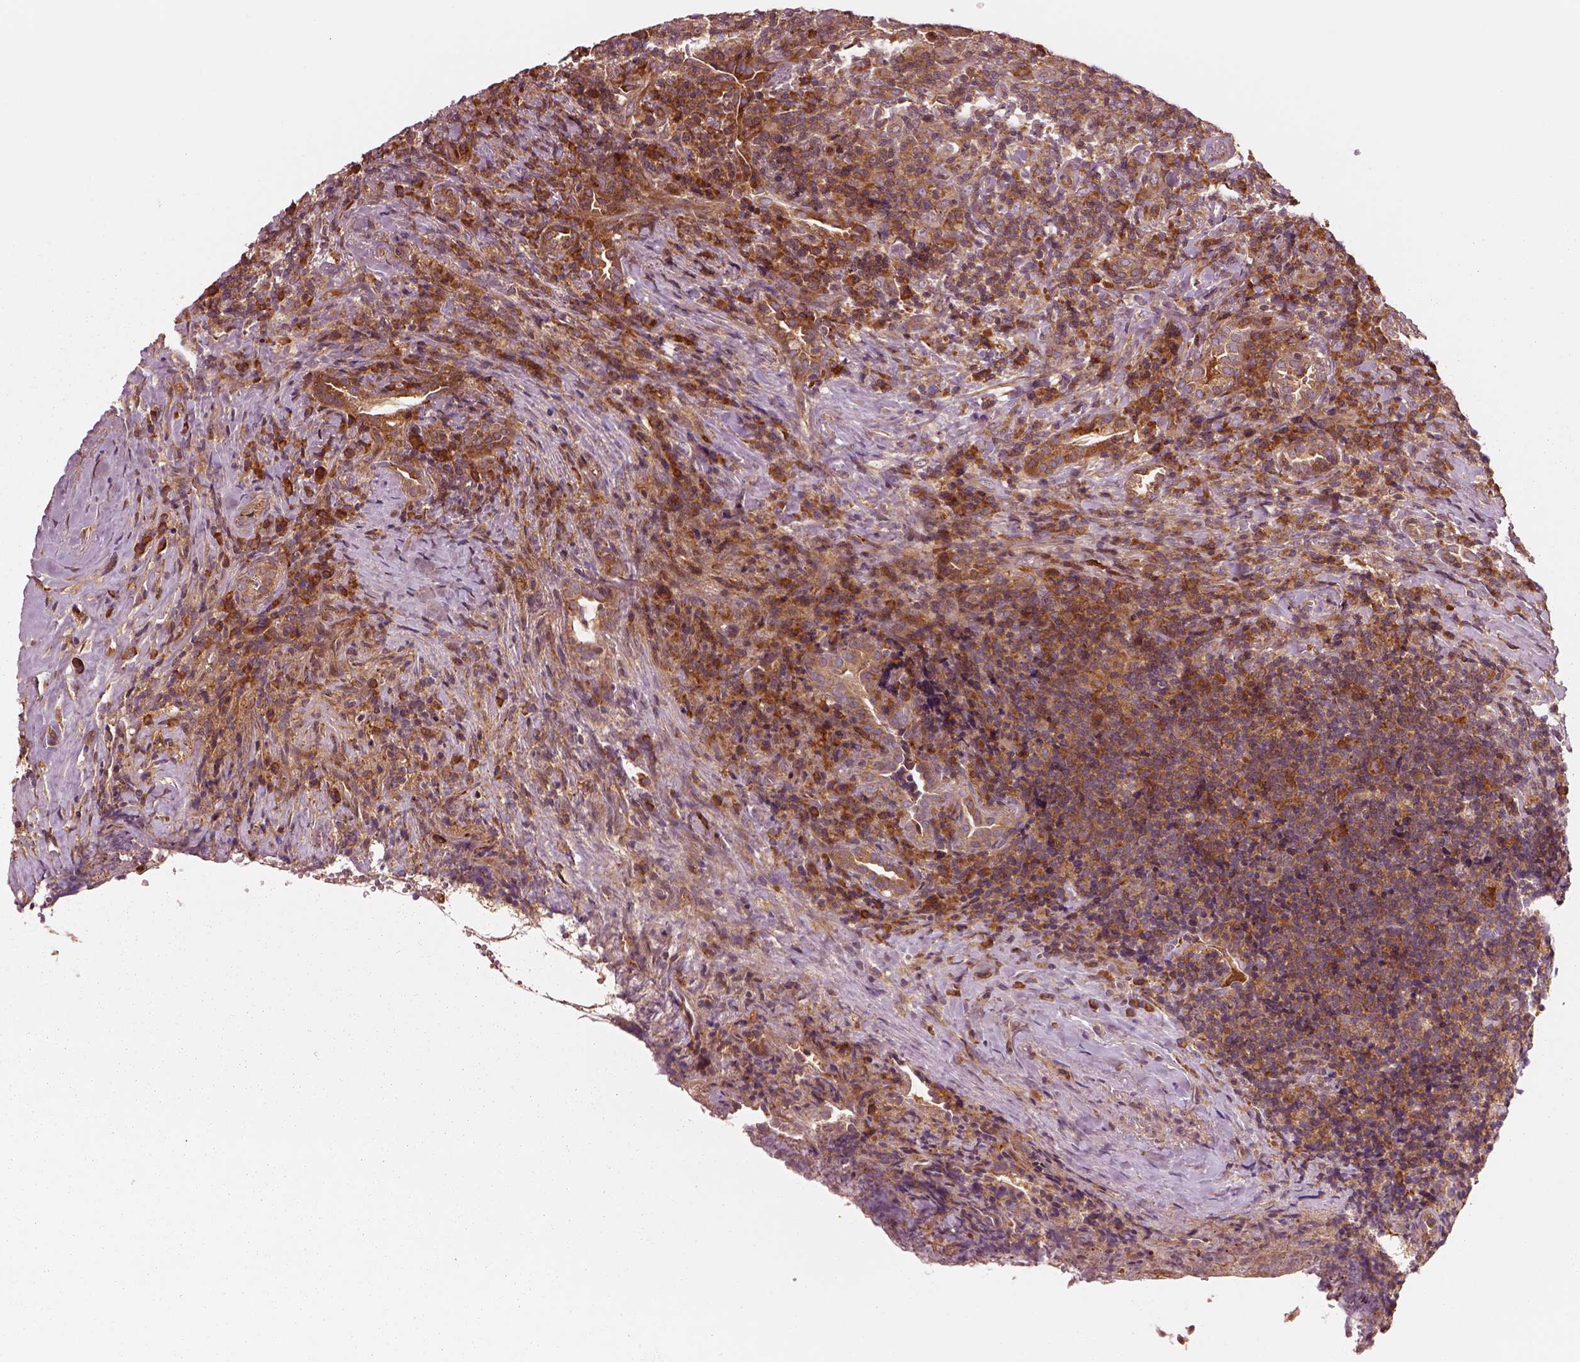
{"staining": {"intensity": "negative", "quantity": "none", "location": "none"}, "tissue": "lymphoma", "cell_type": "Tumor cells", "image_type": "cancer", "snomed": [{"axis": "morphology", "description": "Hodgkin's disease, NOS"}, {"axis": "topography", "description": "Lung"}], "caption": "High power microscopy micrograph of an immunohistochemistry (IHC) micrograph of lymphoma, revealing no significant expression in tumor cells. (DAB (3,3'-diaminobenzidine) immunohistochemistry, high magnification).", "gene": "ASCC2", "patient": {"sex": "male", "age": 17}}